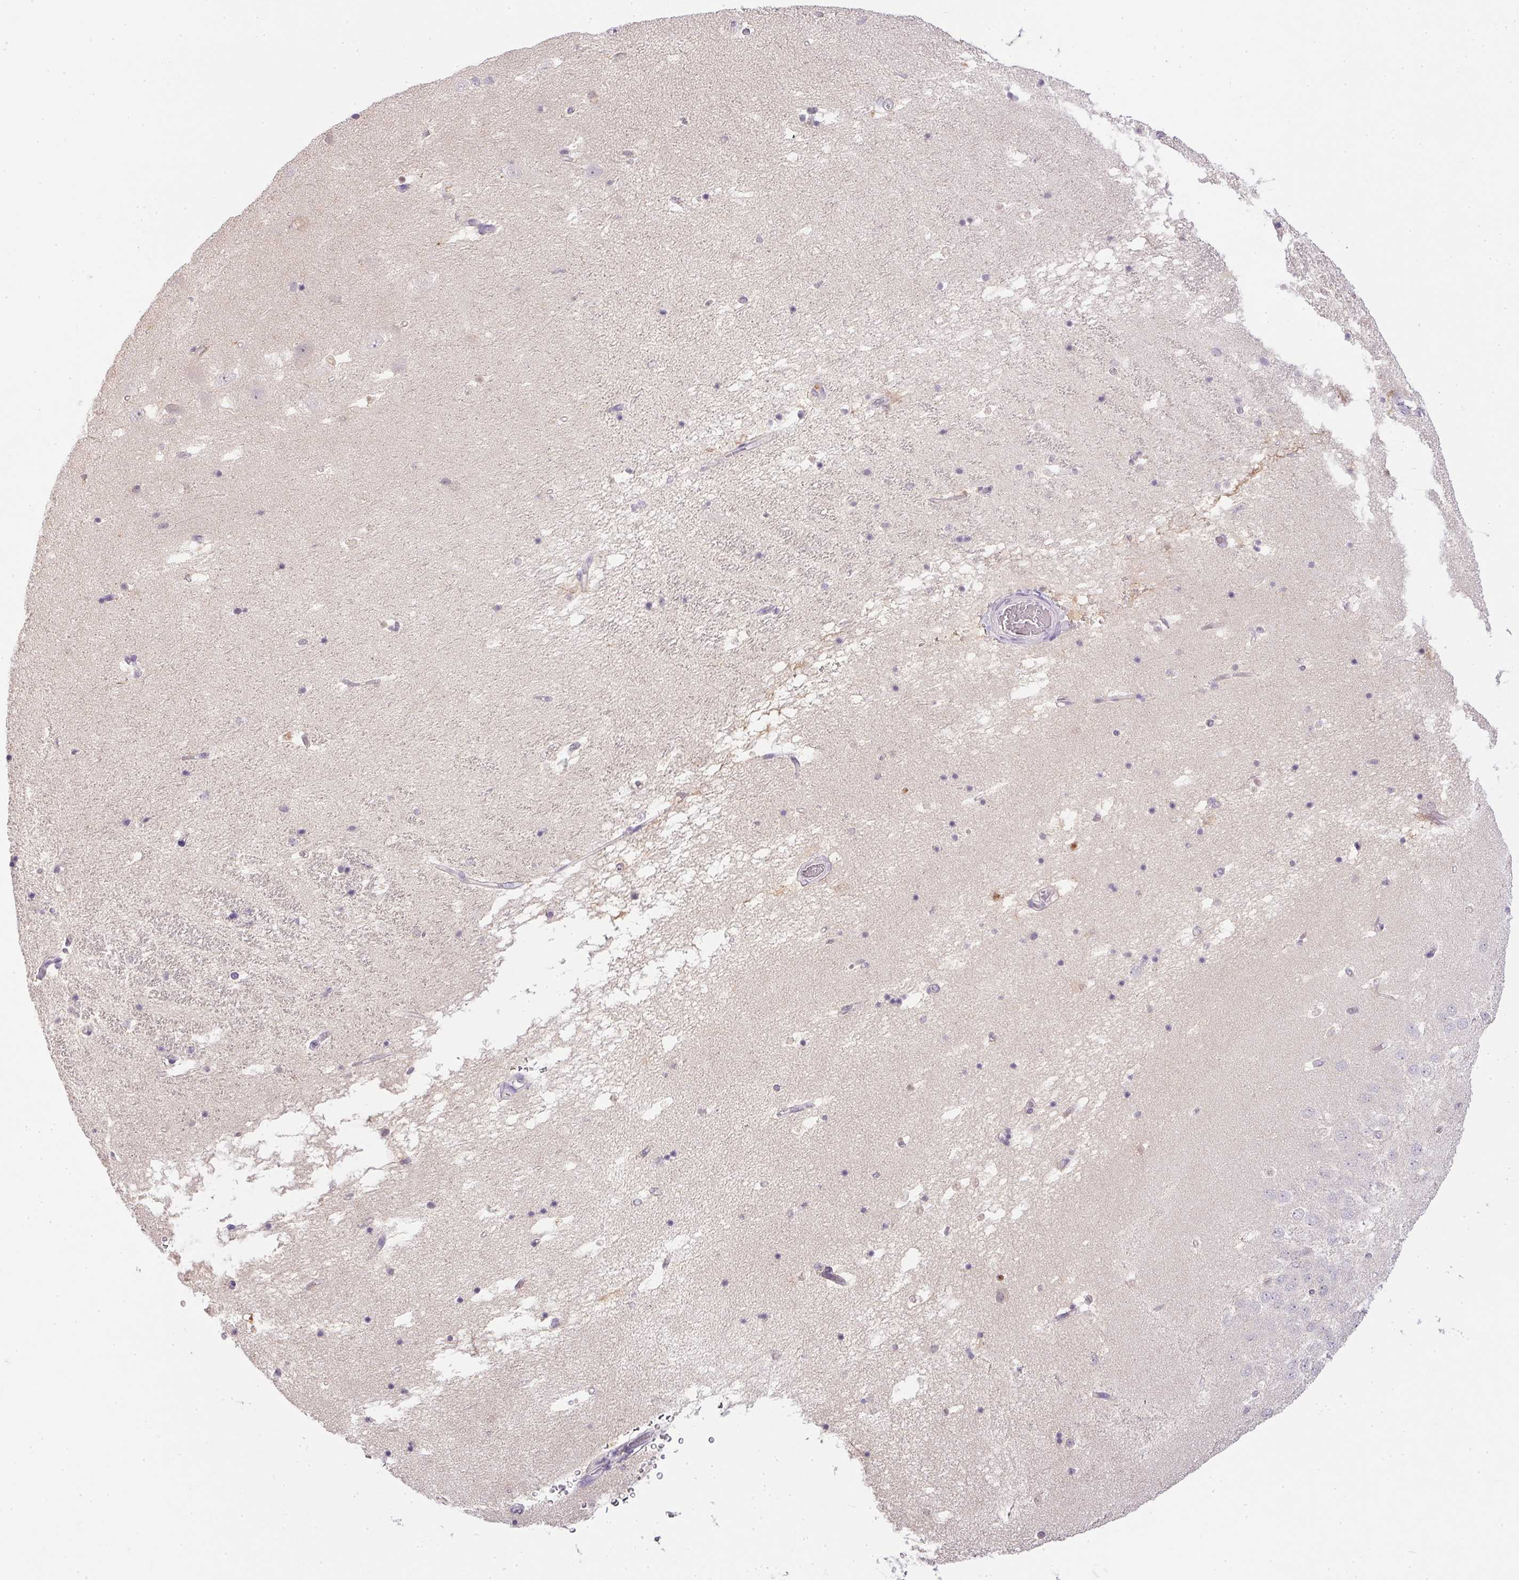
{"staining": {"intensity": "negative", "quantity": "none", "location": "none"}, "tissue": "hippocampus", "cell_type": "Glial cells", "image_type": "normal", "snomed": [{"axis": "morphology", "description": "Normal tissue, NOS"}, {"axis": "topography", "description": "Hippocampus"}], "caption": "This micrograph is of unremarkable hippocampus stained with immunohistochemistry (IHC) to label a protein in brown with the nuclei are counter-stained blue. There is no positivity in glial cells. (Brightfield microscopy of DAB (3,3'-diaminobenzidine) immunohistochemistry at high magnification).", "gene": "DNAJC5G", "patient": {"sex": "male", "age": 58}}